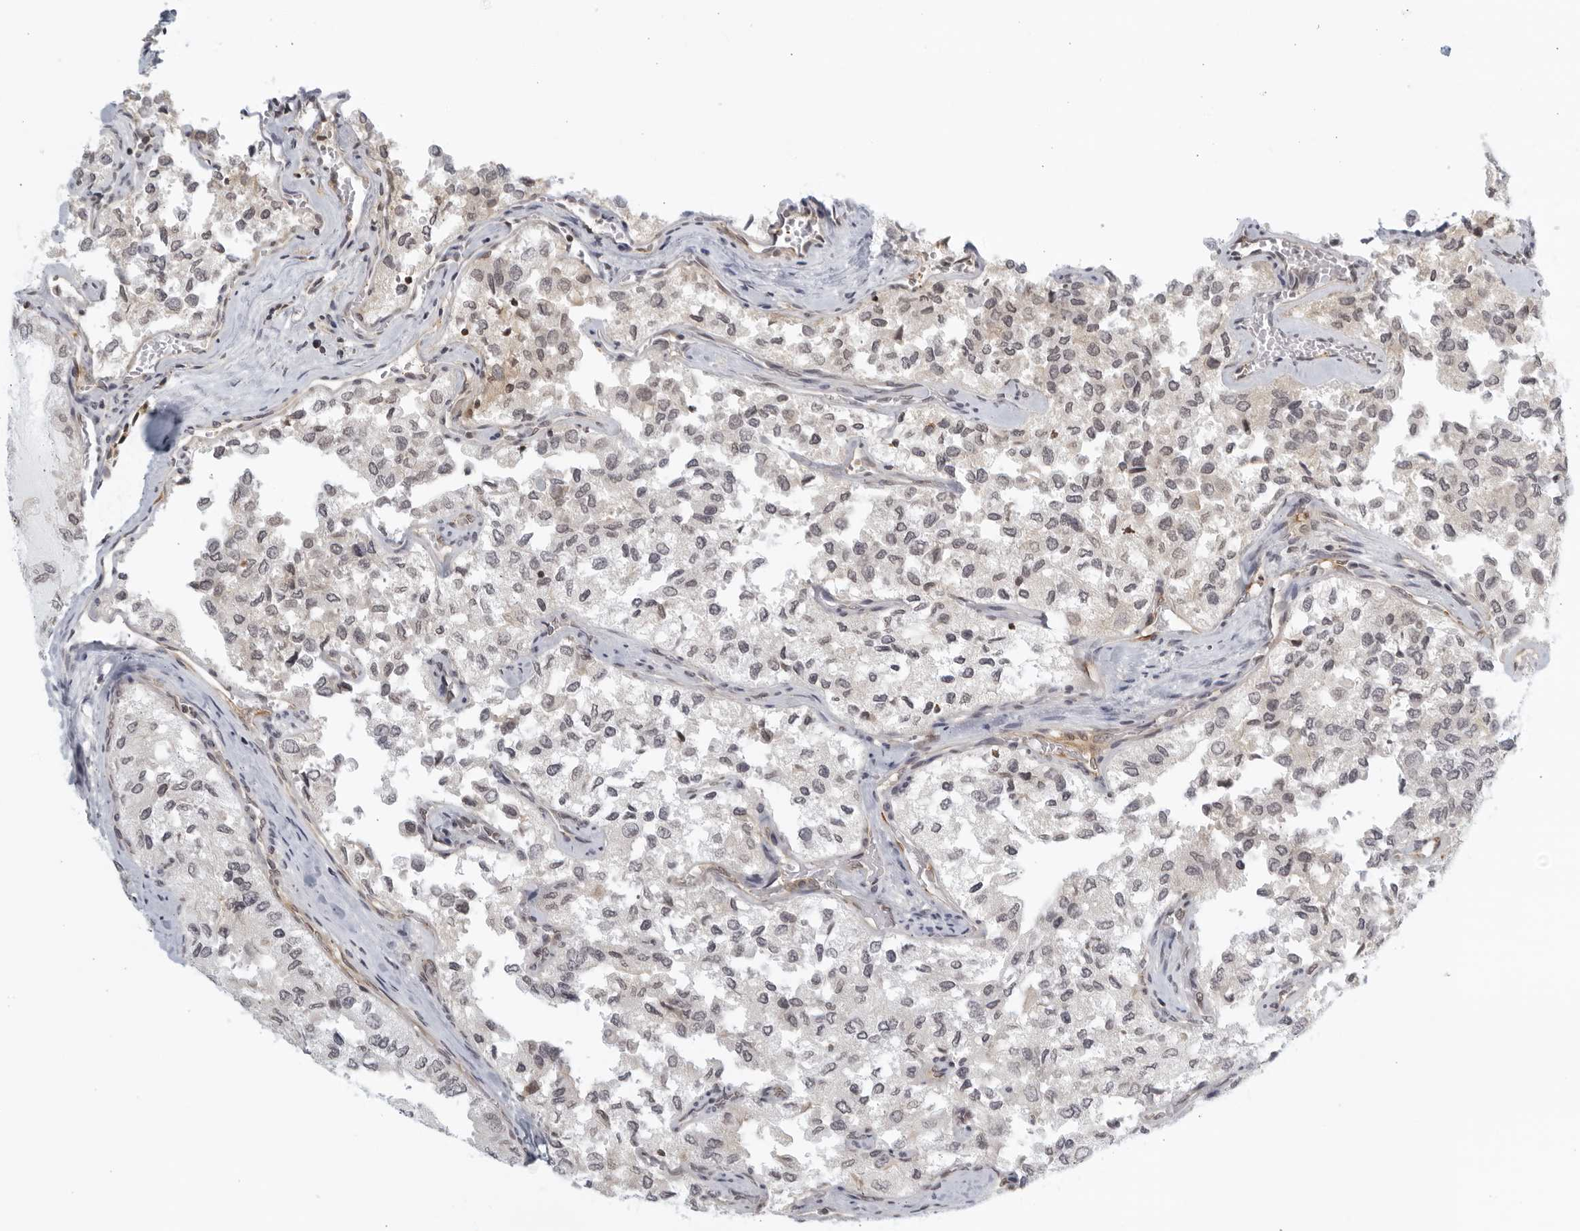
{"staining": {"intensity": "negative", "quantity": "none", "location": "none"}, "tissue": "thyroid cancer", "cell_type": "Tumor cells", "image_type": "cancer", "snomed": [{"axis": "morphology", "description": "Follicular adenoma carcinoma, NOS"}, {"axis": "topography", "description": "Thyroid gland"}], "caption": "Immunohistochemistry (IHC) image of neoplastic tissue: follicular adenoma carcinoma (thyroid) stained with DAB (3,3'-diaminobenzidine) reveals no significant protein positivity in tumor cells.", "gene": "SERTAD4", "patient": {"sex": "male", "age": 75}}